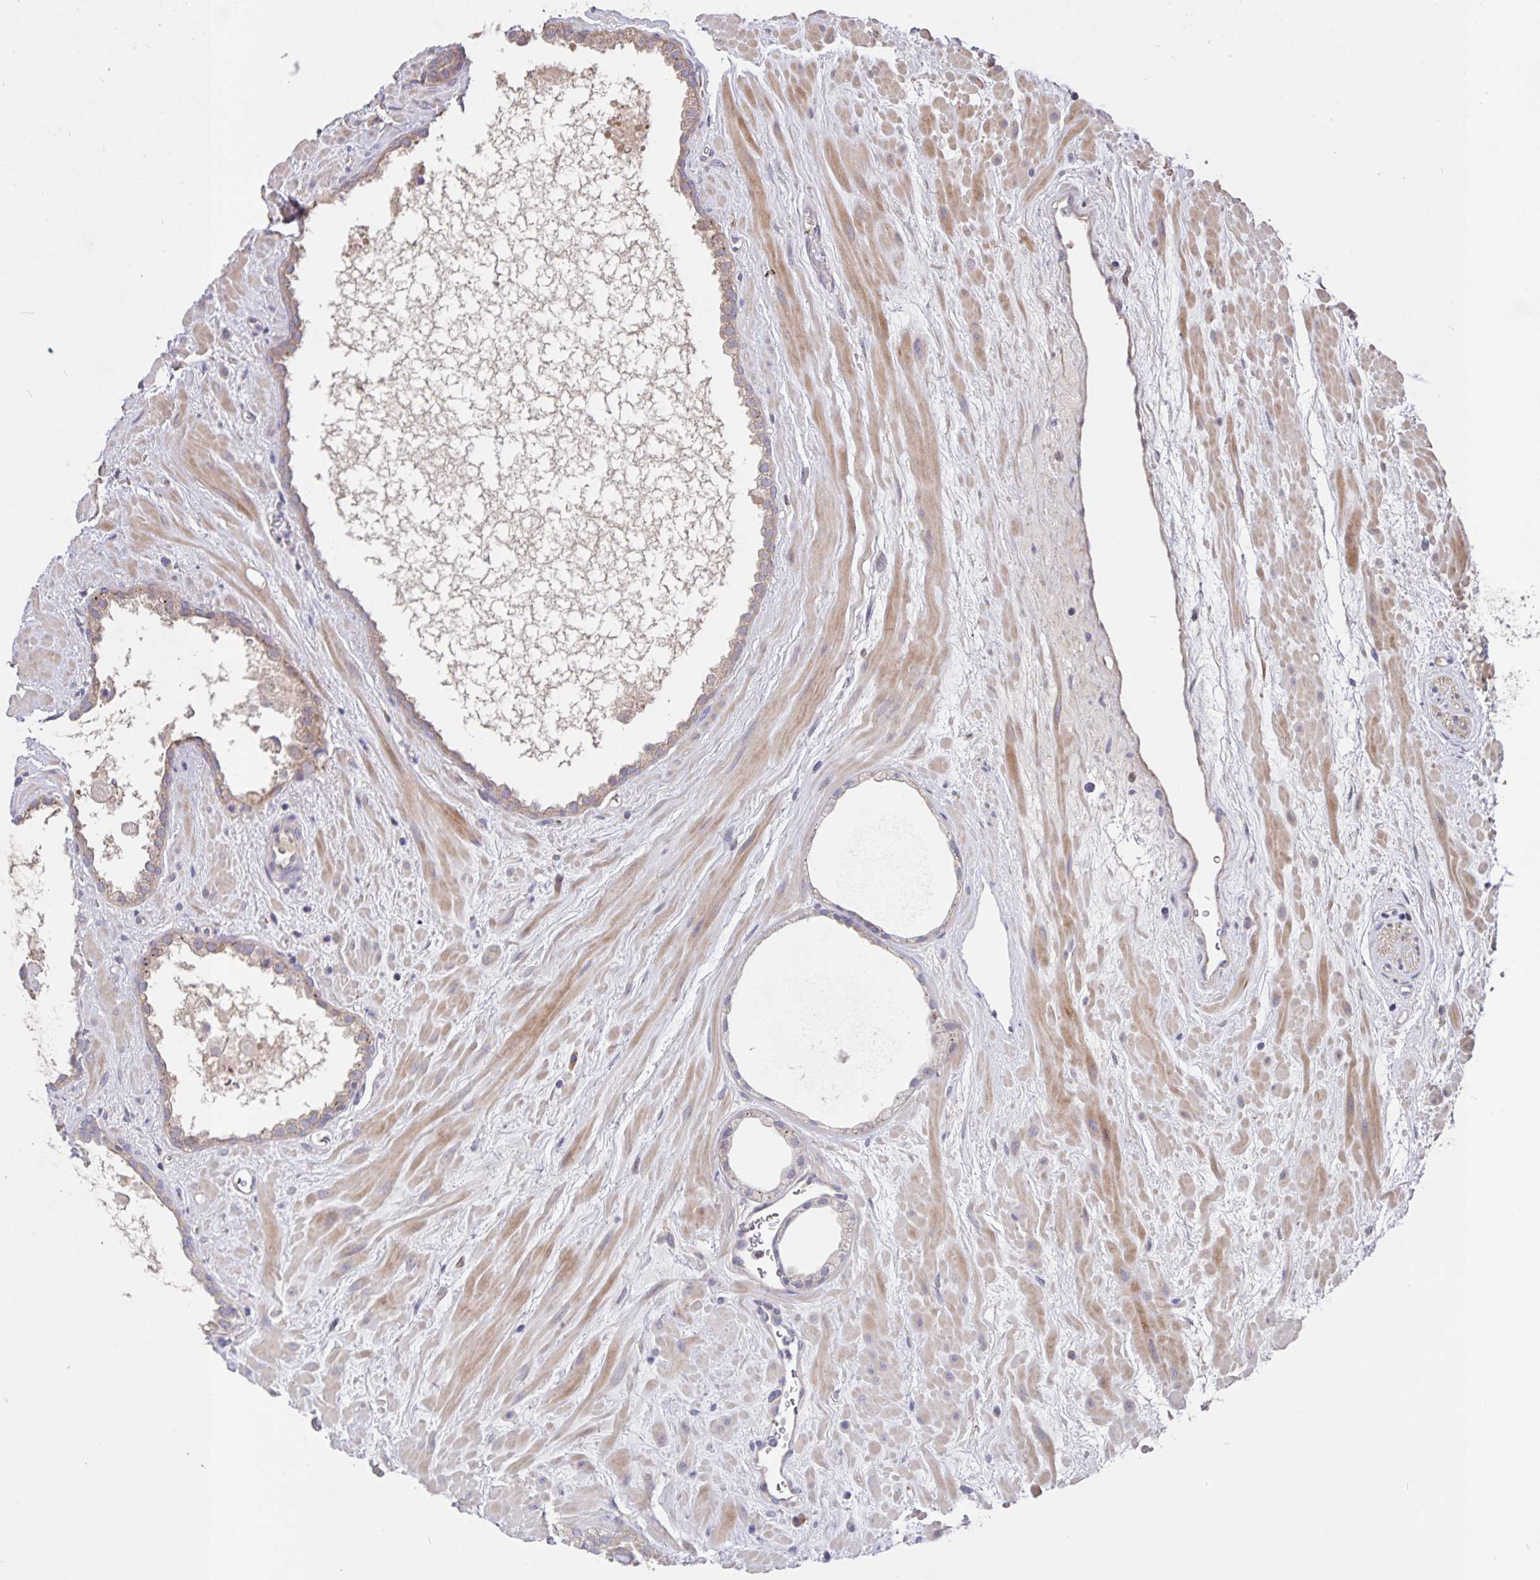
{"staining": {"intensity": "weak", "quantity": ">75%", "location": "cytoplasmic/membranous"}, "tissue": "prostate cancer", "cell_type": "Tumor cells", "image_type": "cancer", "snomed": [{"axis": "morphology", "description": "Adenocarcinoma, Low grade"}, {"axis": "topography", "description": "Prostate"}], "caption": "This micrograph displays immunohistochemistry (IHC) staining of human adenocarcinoma (low-grade) (prostate), with low weak cytoplasmic/membranous positivity in about >75% of tumor cells.", "gene": "FBXL16", "patient": {"sex": "male", "age": 62}}